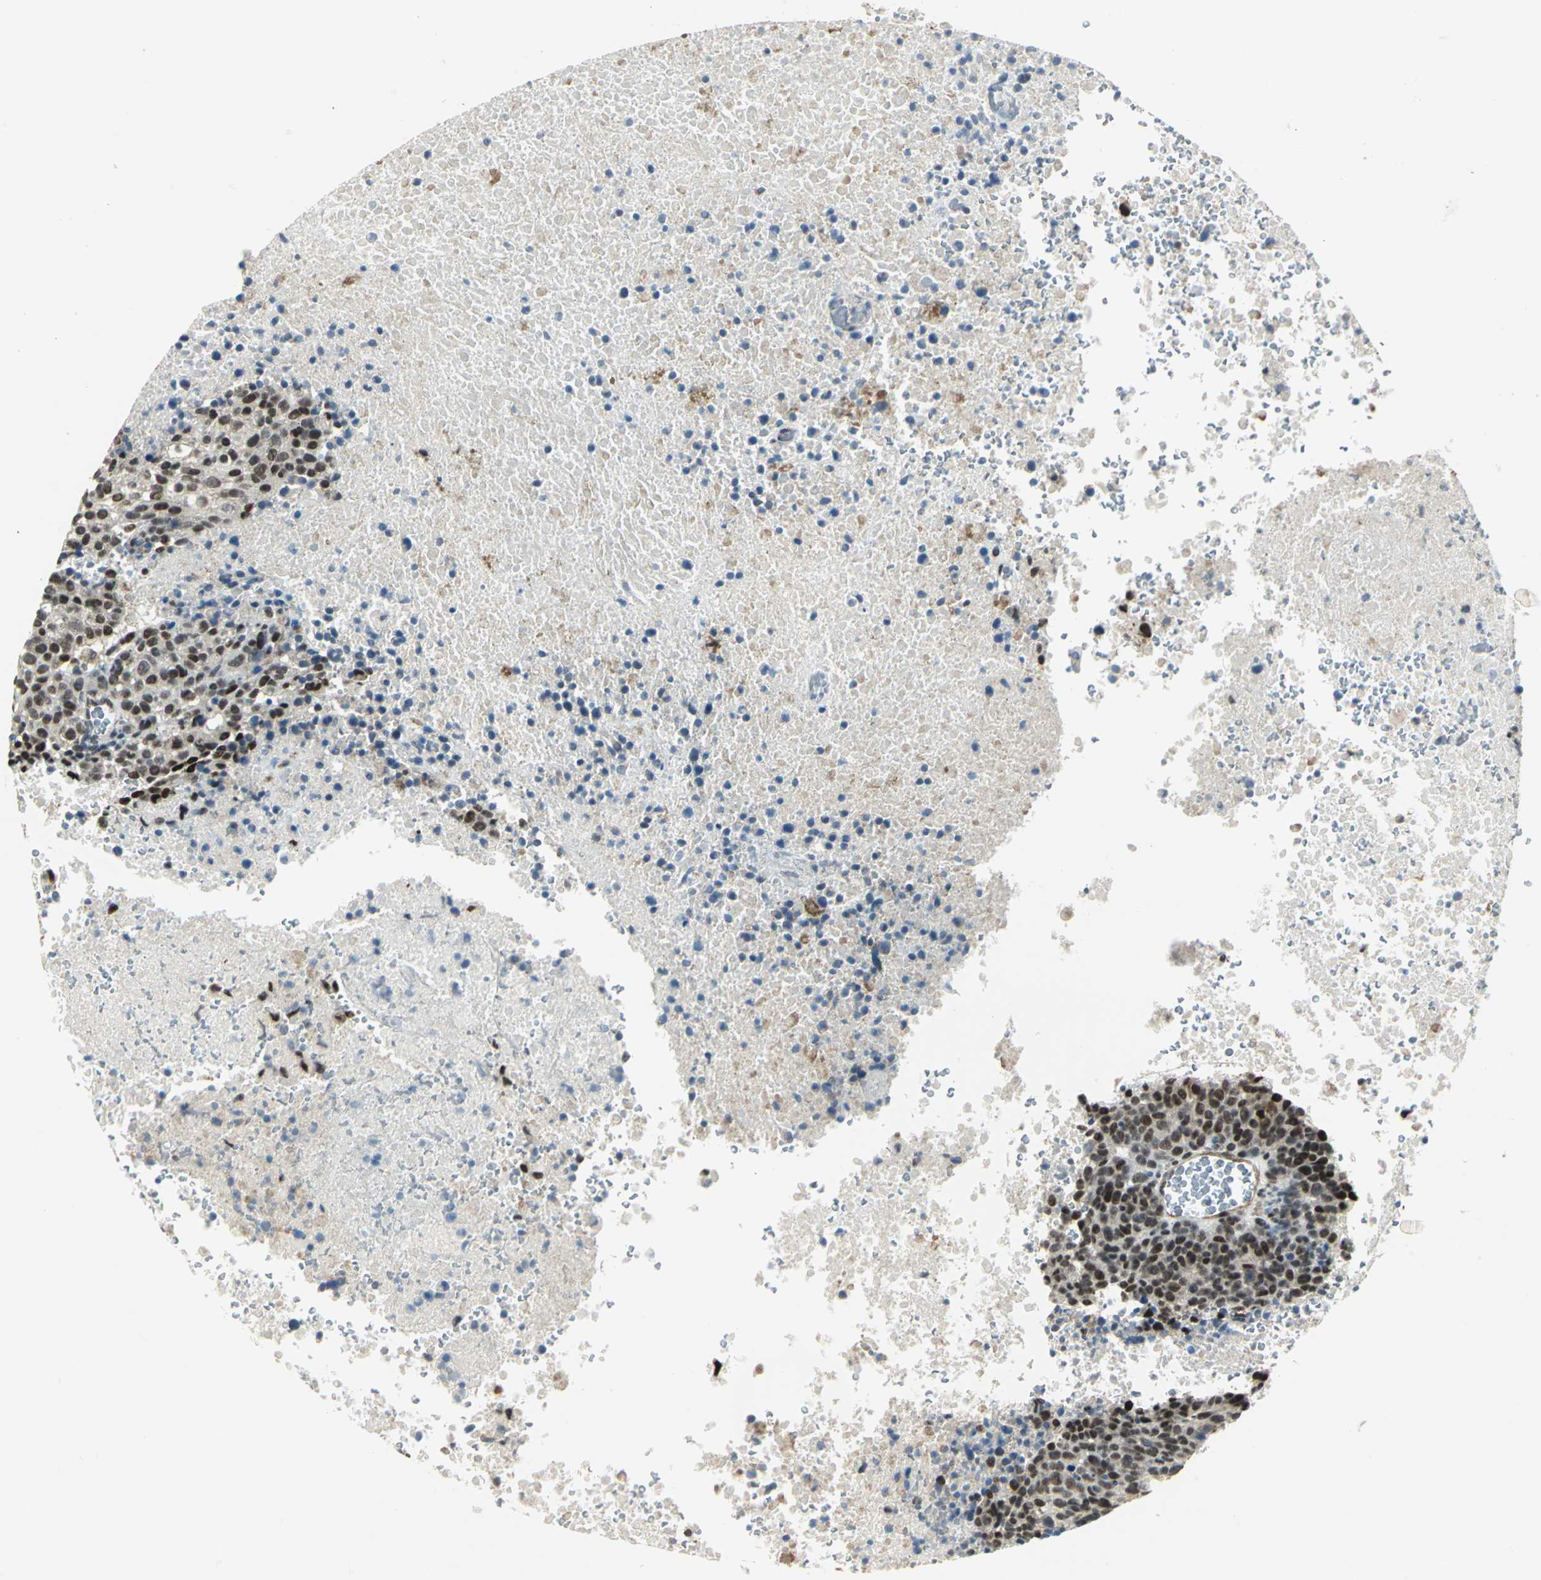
{"staining": {"intensity": "moderate", "quantity": ">75%", "location": "cytoplasmic/membranous,nuclear"}, "tissue": "melanoma", "cell_type": "Tumor cells", "image_type": "cancer", "snomed": [{"axis": "morphology", "description": "Malignant melanoma, Metastatic site"}, {"axis": "topography", "description": "Cerebral cortex"}], "caption": "An immunohistochemistry (IHC) micrograph of neoplastic tissue is shown. Protein staining in brown labels moderate cytoplasmic/membranous and nuclear positivity in melanoma within tumor cells. (DAB = brown stain, brightfield microscopy at high magnification).", "gene": "MTA1", "patient": {"sex": "female", "age": 52}}